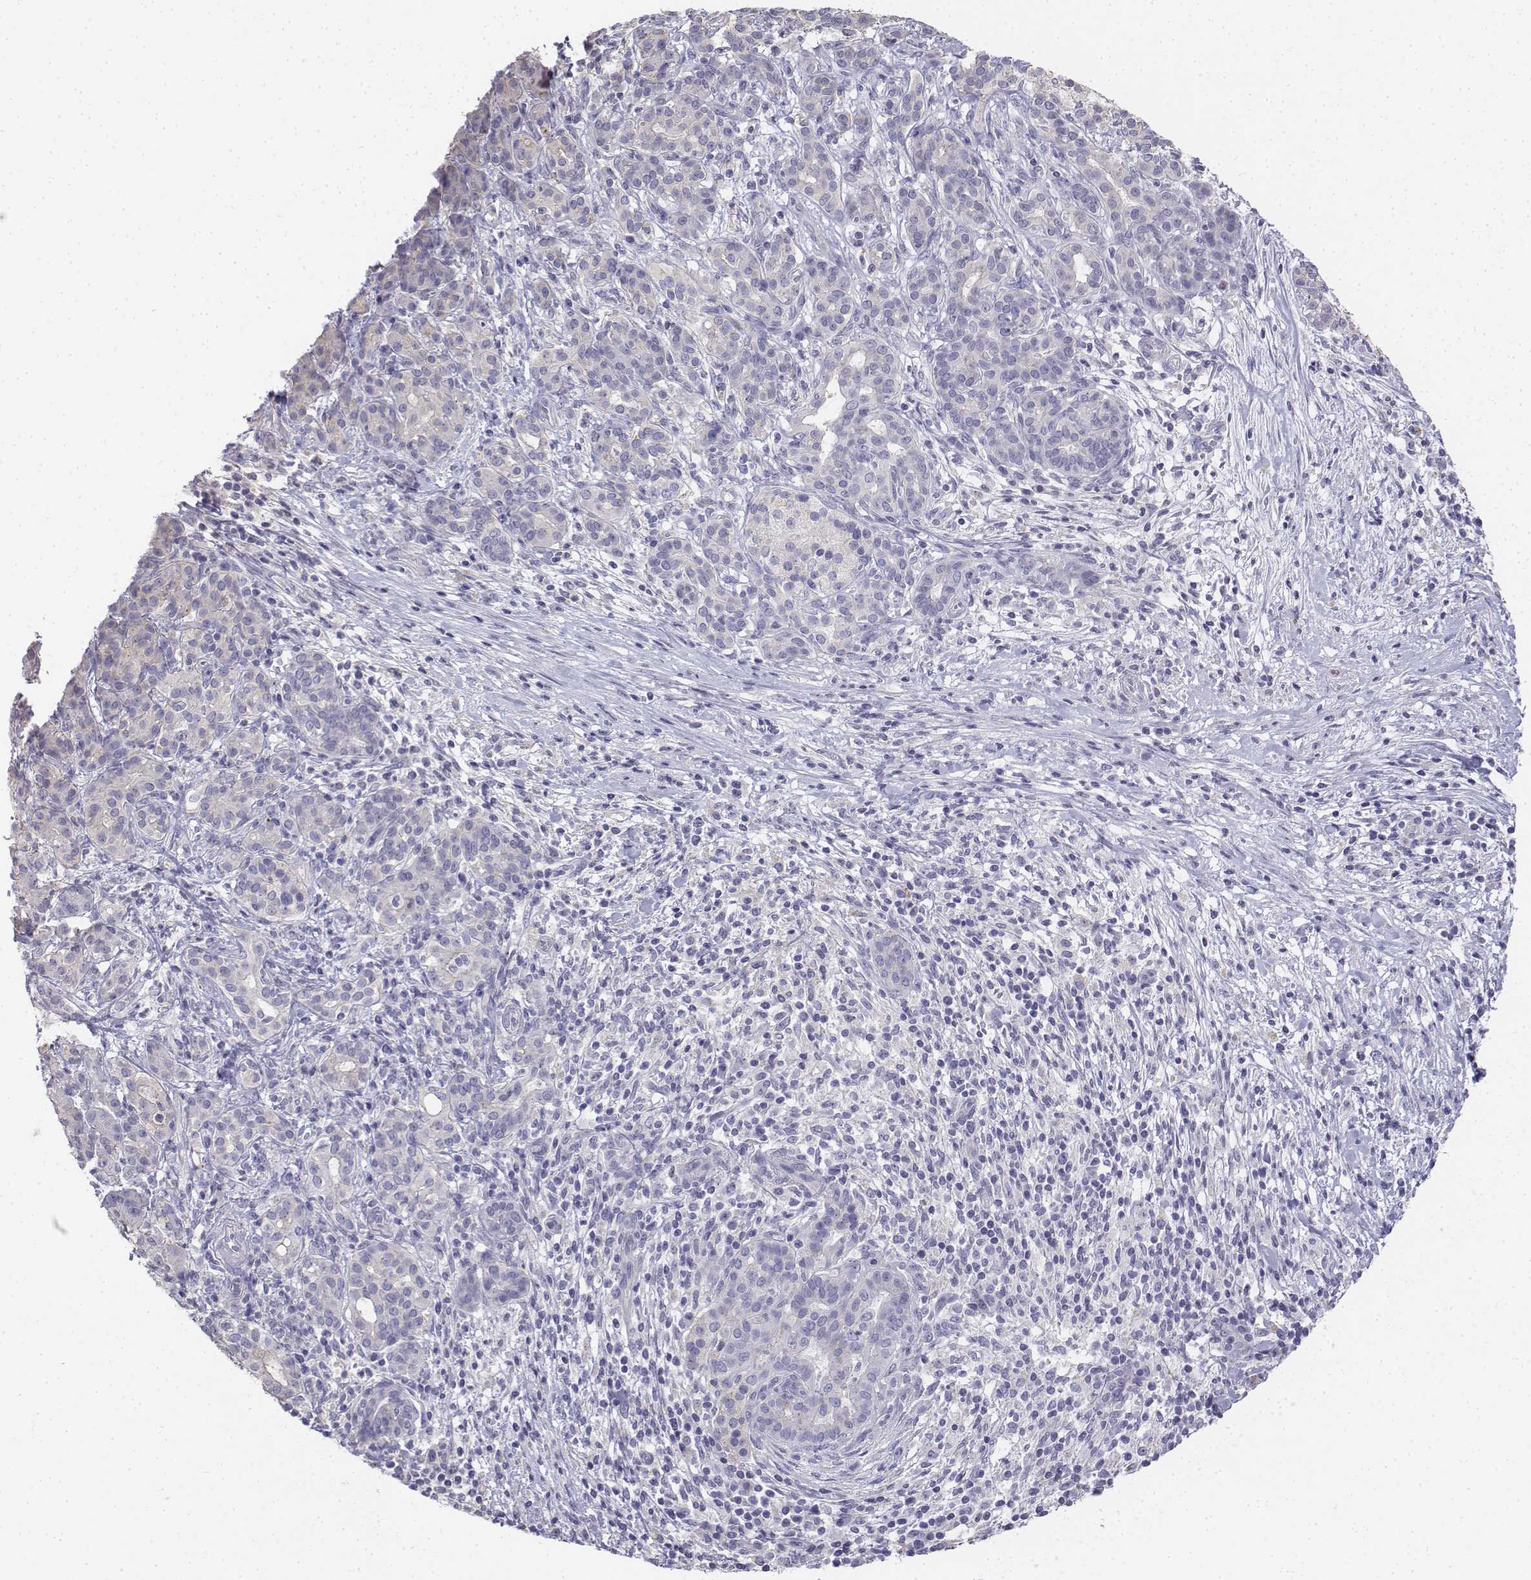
{"staining": {"intensity": "negative", "quantity": "none", "location": "none"}, "tissue": "pancreatic cancer", "cell_type": "Tumor cells", "image_type": "cancer", "snomed": [{"axis": "morphology", "description": "Adenocarcinoma, NOS"}, {"axis": "topography", "description": "Pancreas"}], "caption": "Adenocarcinoma (pancreatic) was stained to show a protein in brown. There is no significant staining in tumor cells. (DAB (3,3'-diaminobenzidine) IHC with hematoxylin counter stain).", "gene": "LGSN", "patient": {"sex": "male", "age": 44}}